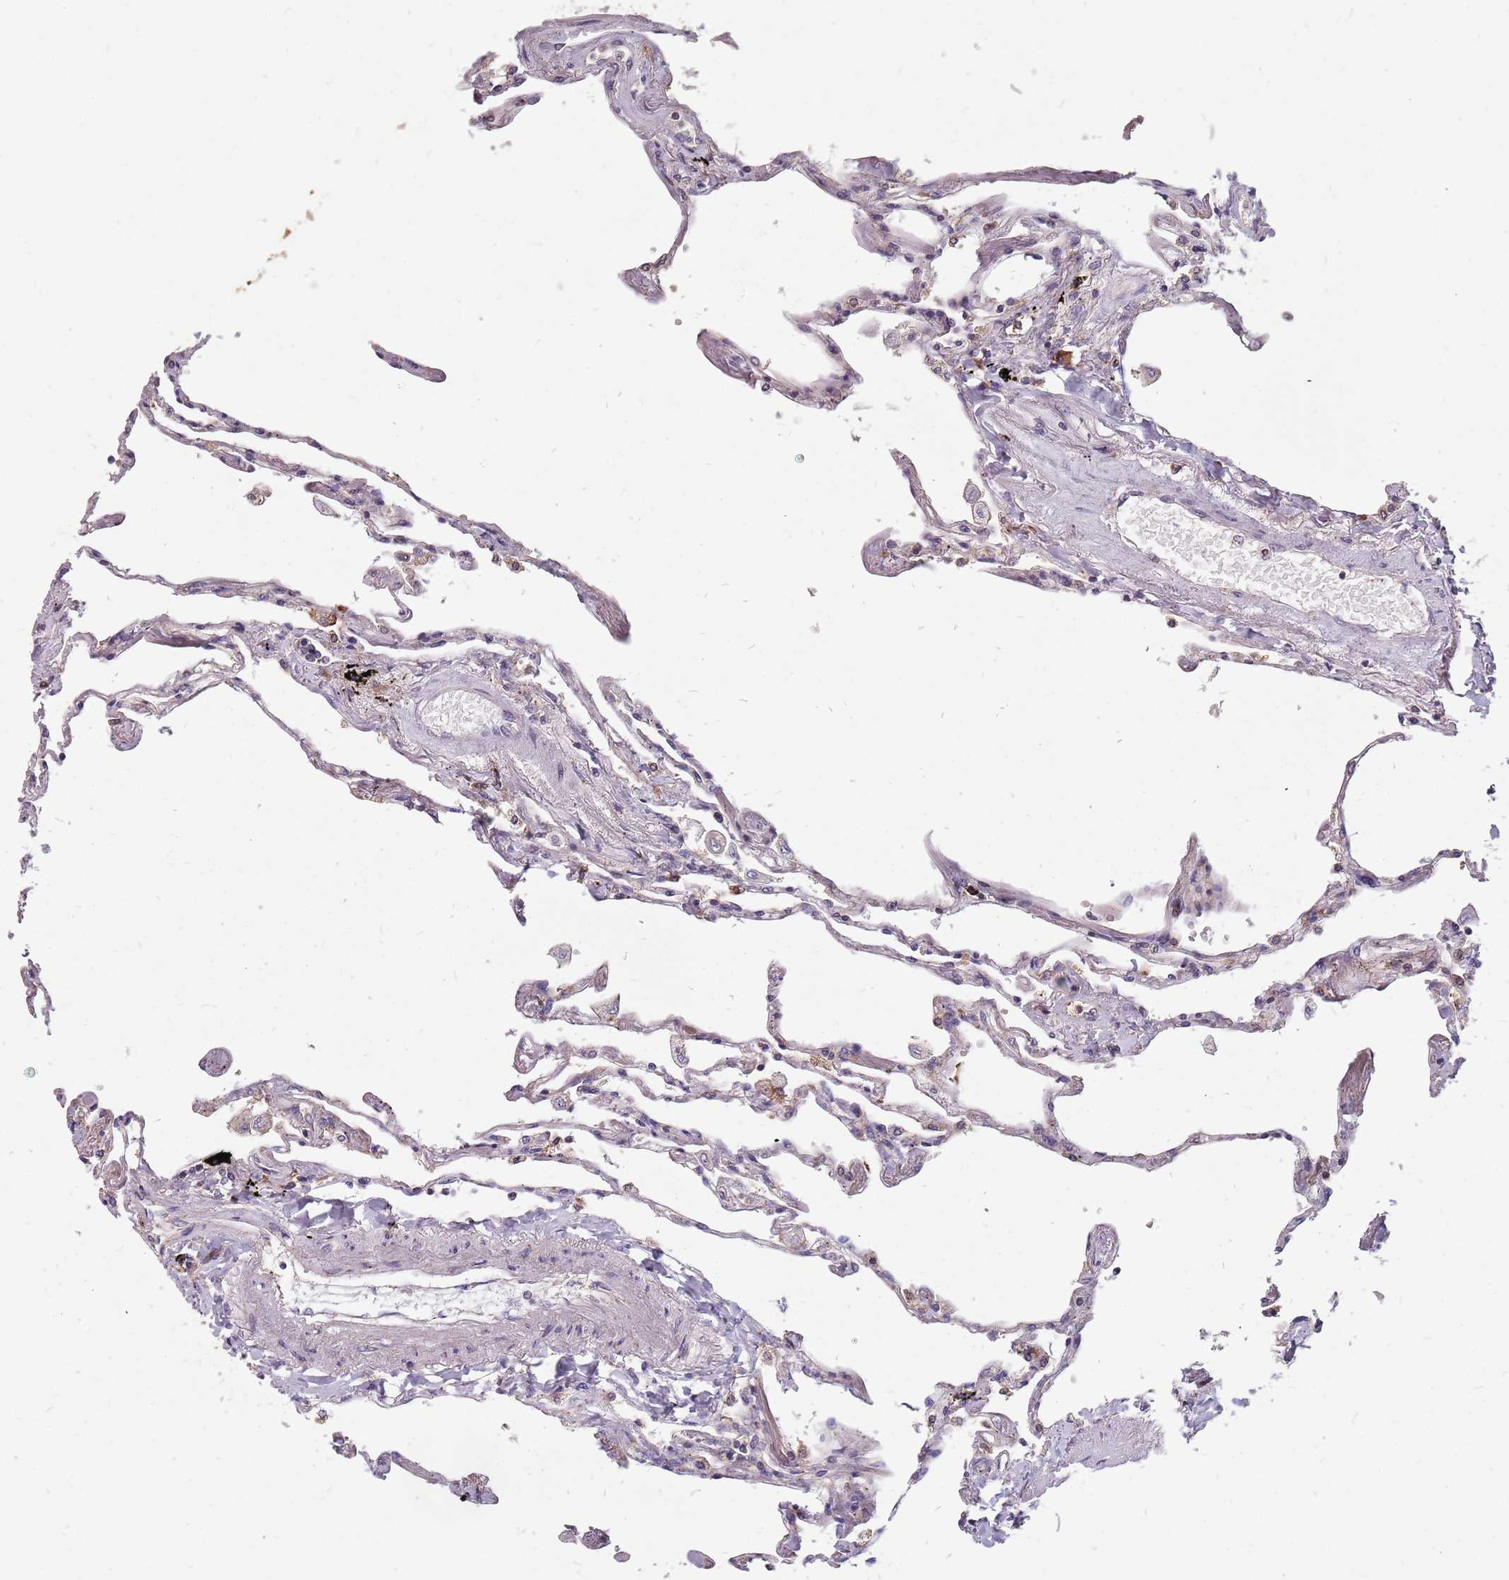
{"staining": {"intensity": "negative", "quantity": "none", "location": "none"}, "tissue": "lung", "cell_type": "Alveolar cells", "image_type": "normal", "snomed": [{"axis": "morphology", "description": "Normal tissue, NOS"}, {"axis": "topography", "description": "Lung"}], "caption": "Alveolar cells show no significant expression in normal lung. (DAB immunohistochemistry (IHC), high magnification).", "gene": "NME4", "patient": {"sex": "female", "age": 67}}